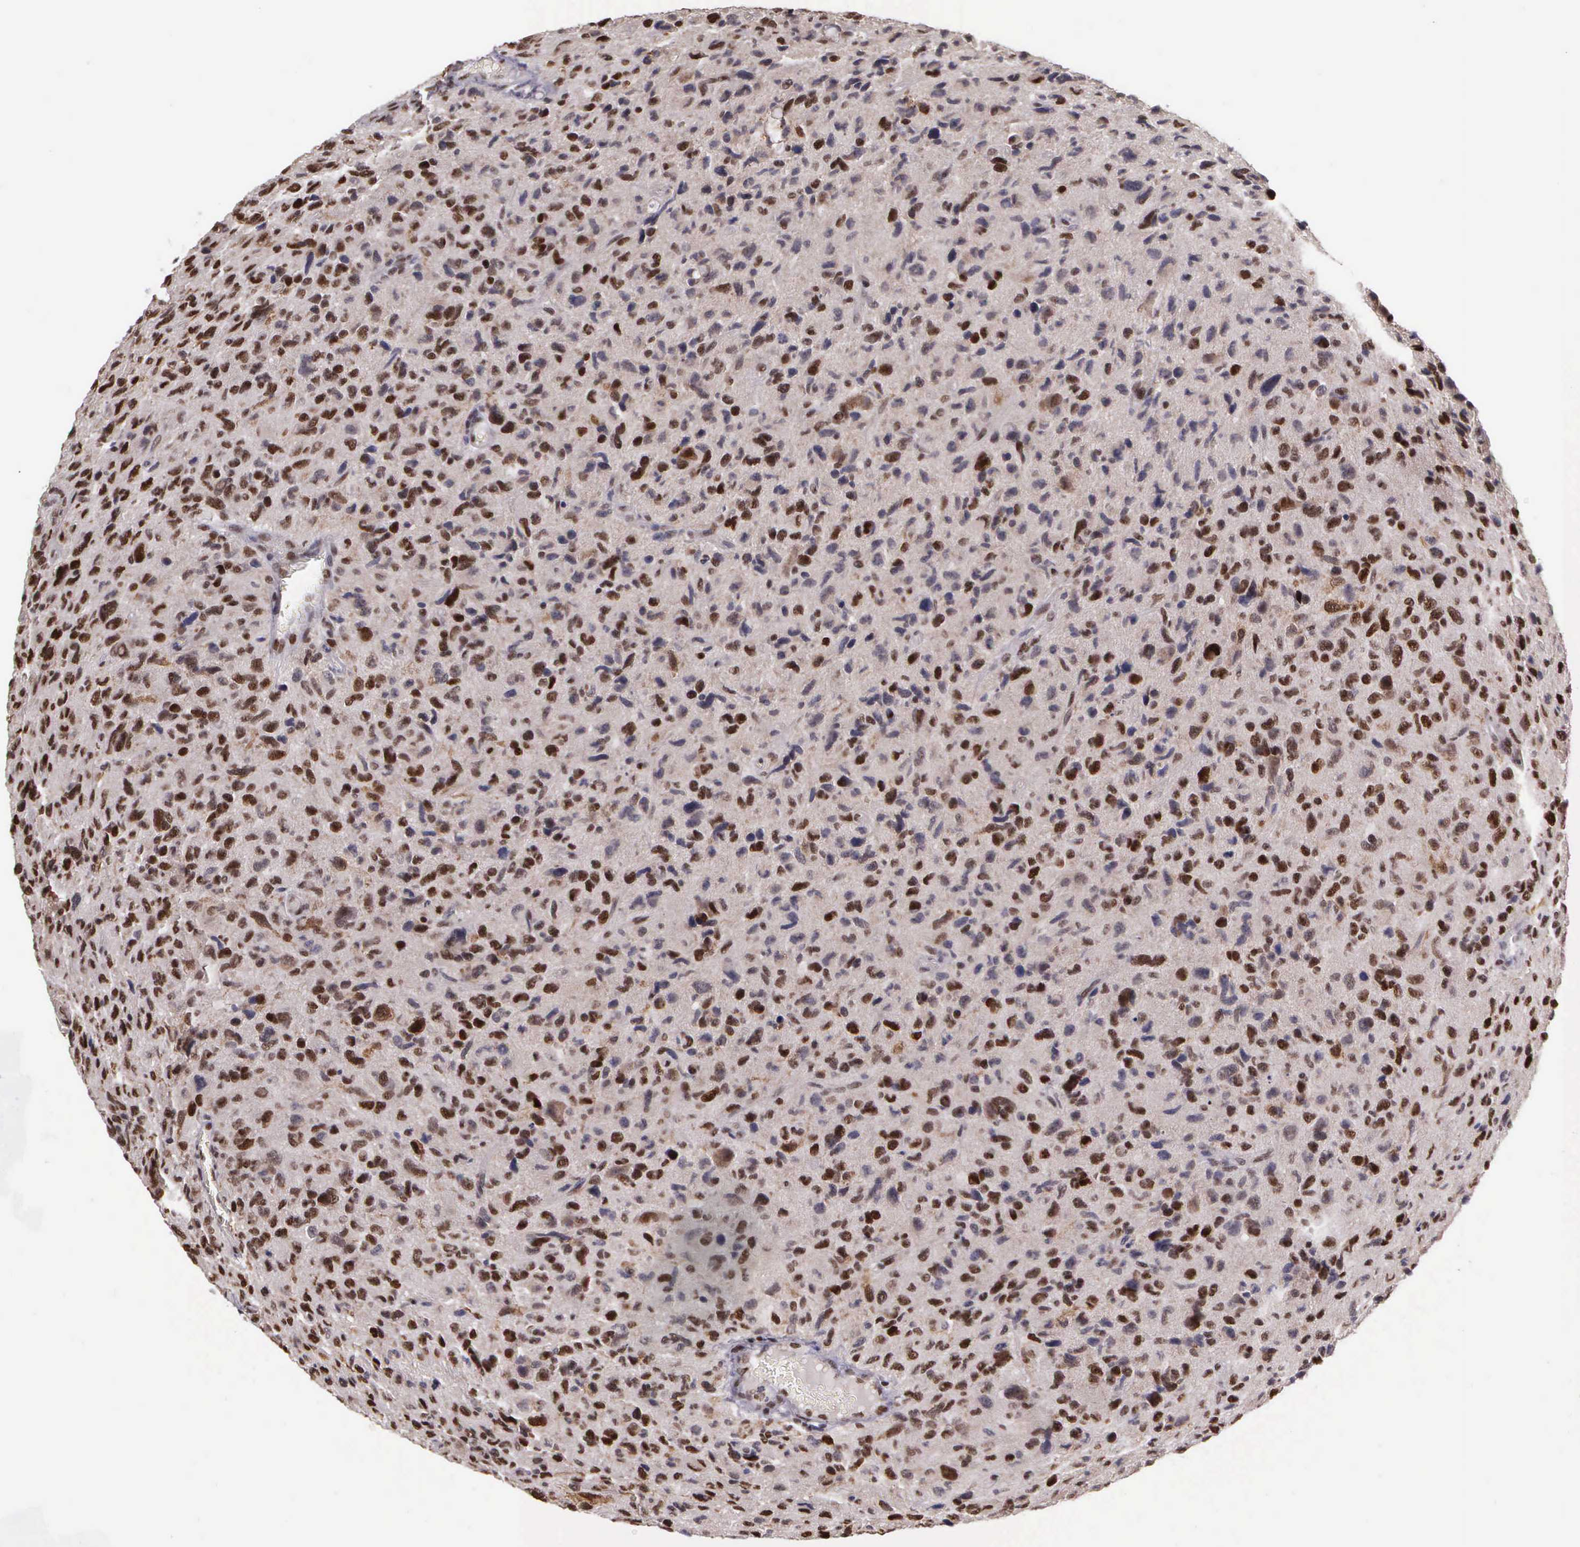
{"staining": {"intensity": "strong", "quantity": ">75%", "location": "nuclear"}, "tissue": "glioma", "cell_type": "Tumor cells", "image_type": "cancer", "snomed": [{"axis": "morphology", "description": "Glioma, malignant, High grade"}, {"axis": "topography", "description": "Brain"}], "caption": "Strong nuclear protein positivity is appreciated in about >75% of tumor cells in glioma. (DAB (3,3'-diaminobenzidine) IHC with brightfield microscopy, high magnification).", "gene": "UBR7", "patient": {"sex": "female", "age": 60}}